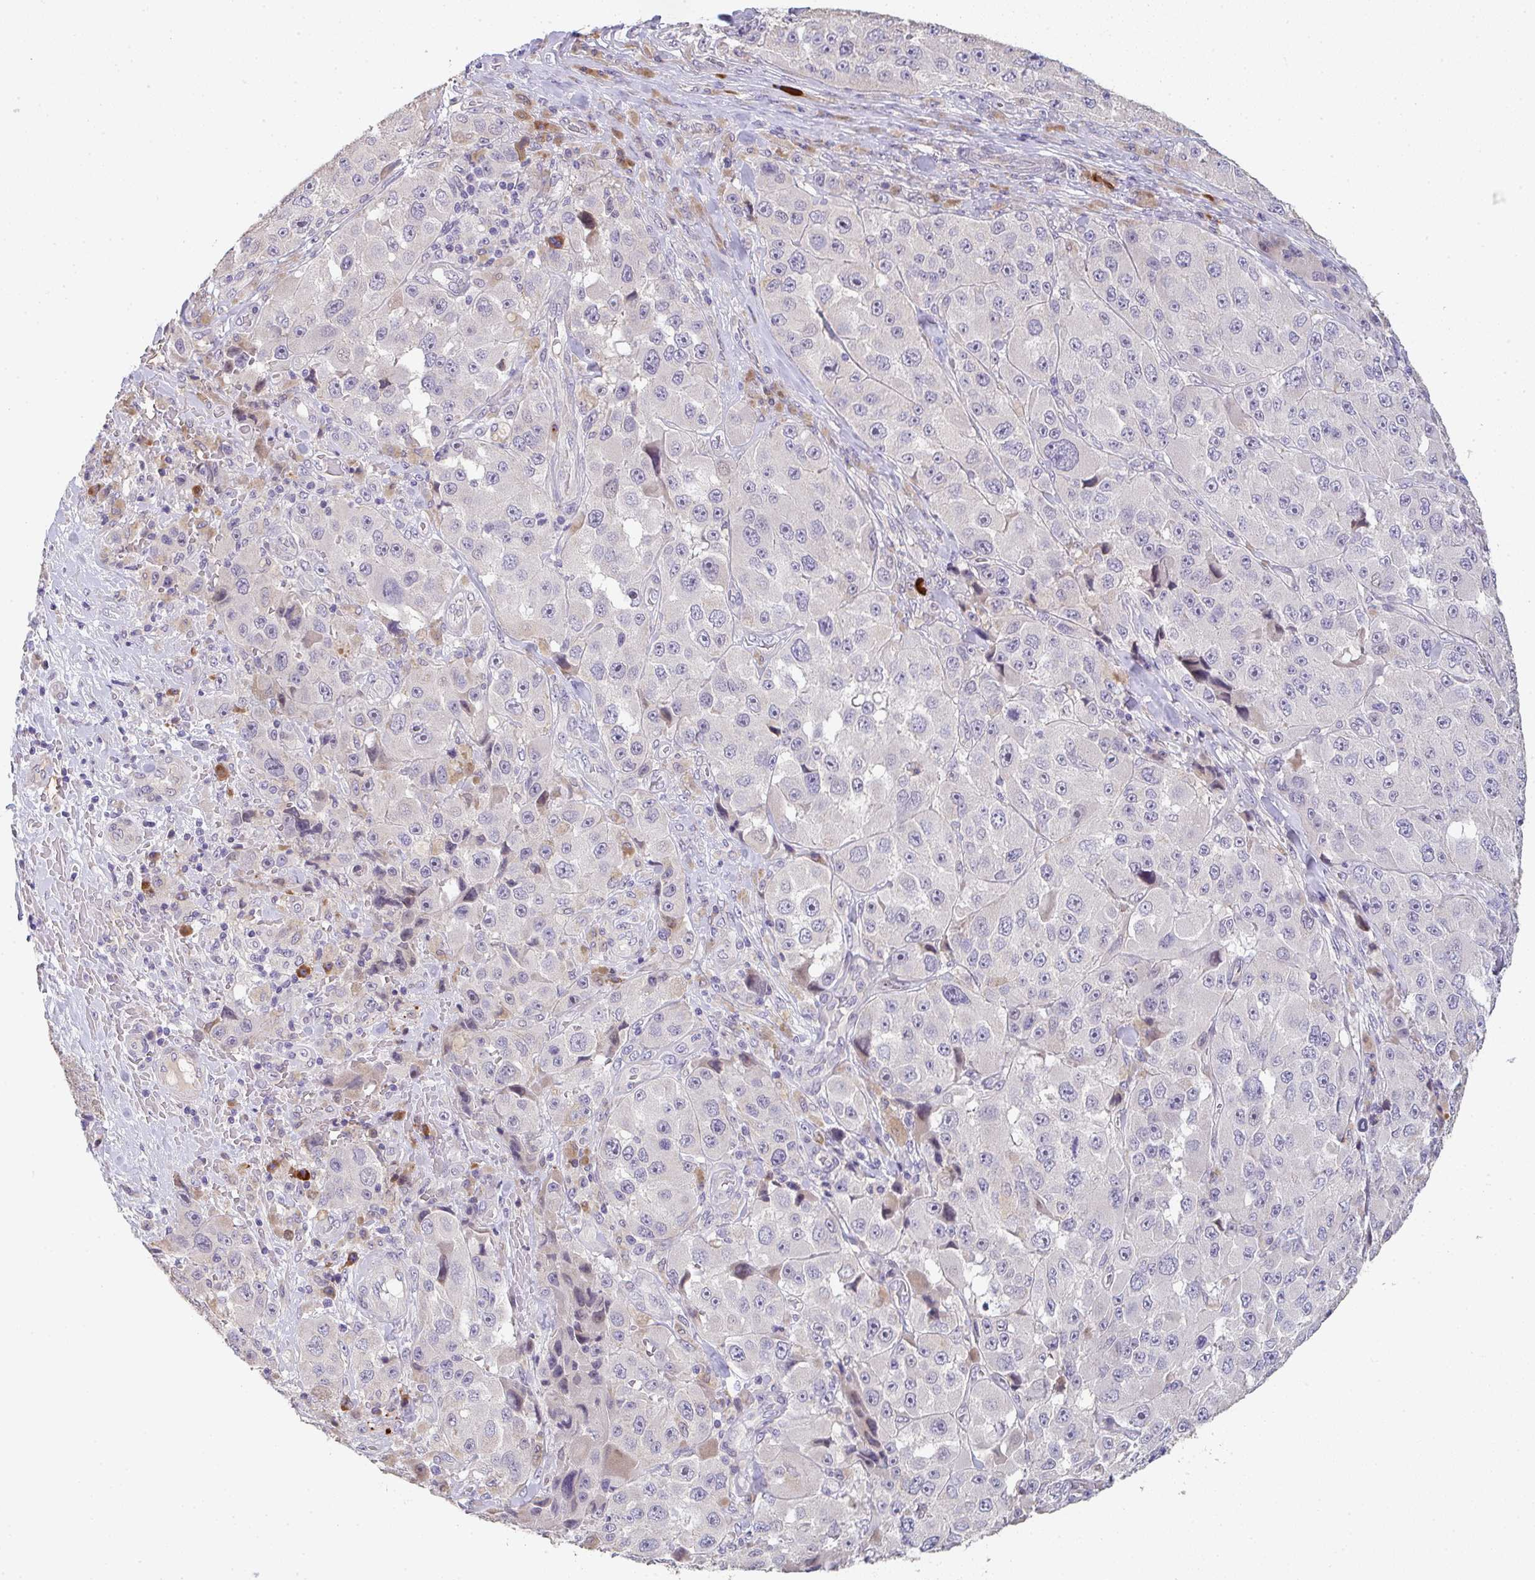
{"staining": {"intensity": "negative", "quantity": "none", "location": "none"}, "tissue": "melanoma", "cell_type": "Tumor cells", "image_type": "cancer", "snomed": [{"axis": "morphology", "description": "Malignant melanoma, Metastatic site"}, {"axis": "topography", "description": "Lymph node"}], "caption": "Immunohistochemistry (IHC) photomicrograph of neoplastic tissue: human malignant melanoma (metastatic site) stained with DAB shows no significant protein expression in tumor cells.", "gene": "TNFRSF10A", "patient": {"sex": "male", "age": 62}}